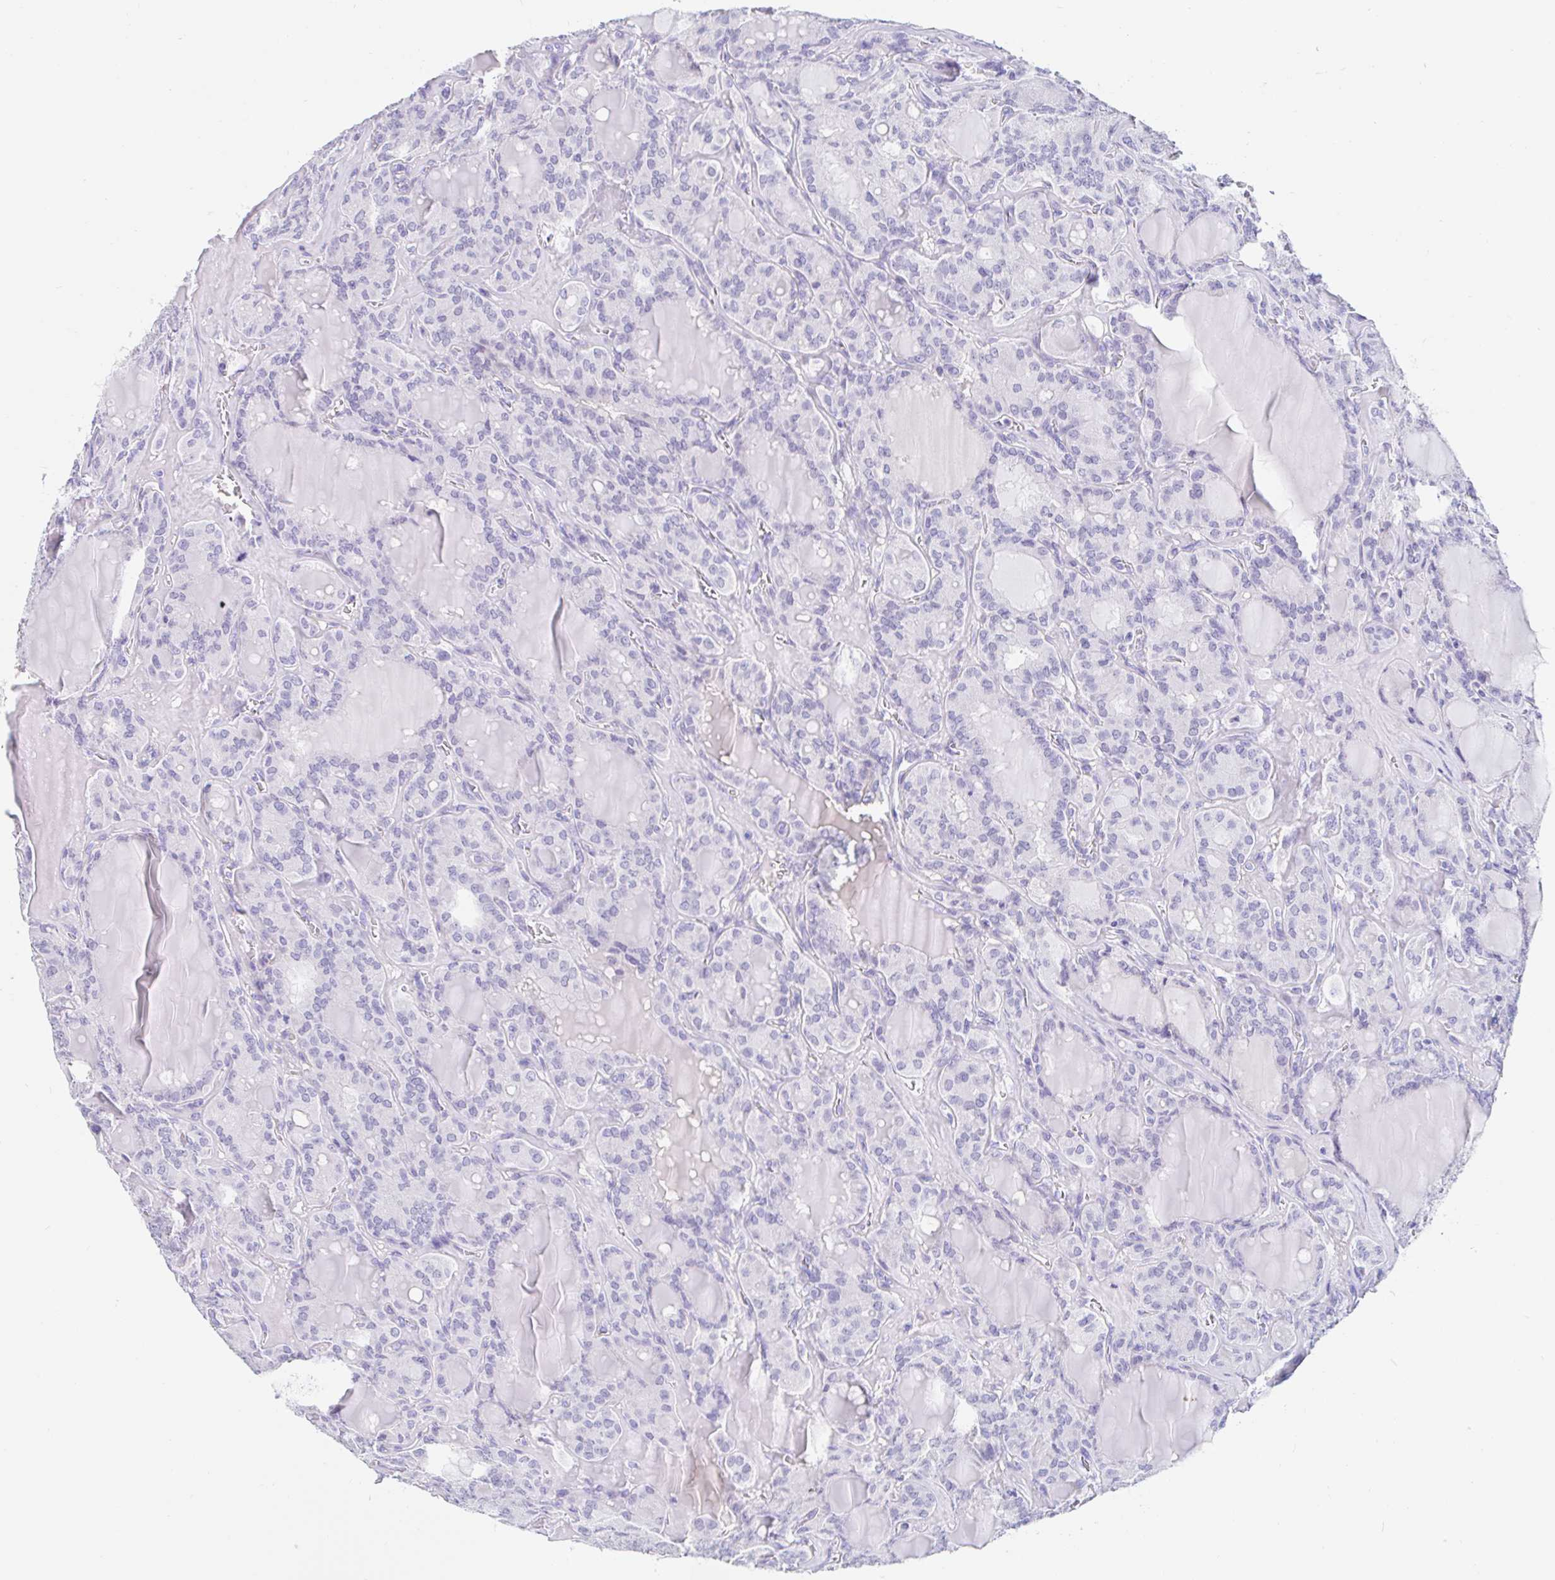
{"staining": {"intensity": "negative", "quantity": "none", "location": "none"}, "tissue": "thyroid cancer", "cell_type": "Tumor cells", "image_type": "cancer", "snomed": [{"axis": "morphology", "description": "Papillary adenocarcinoma, NOS"}, {"axis": "topography", "description": "Thyroid gland"}], "caption": "Thyroid cancer was stained to show a protein in brown. There is no significant positivity in tumor cells.", "gene": "TEX44", "patient": {"sex": "male", "age": 87}}